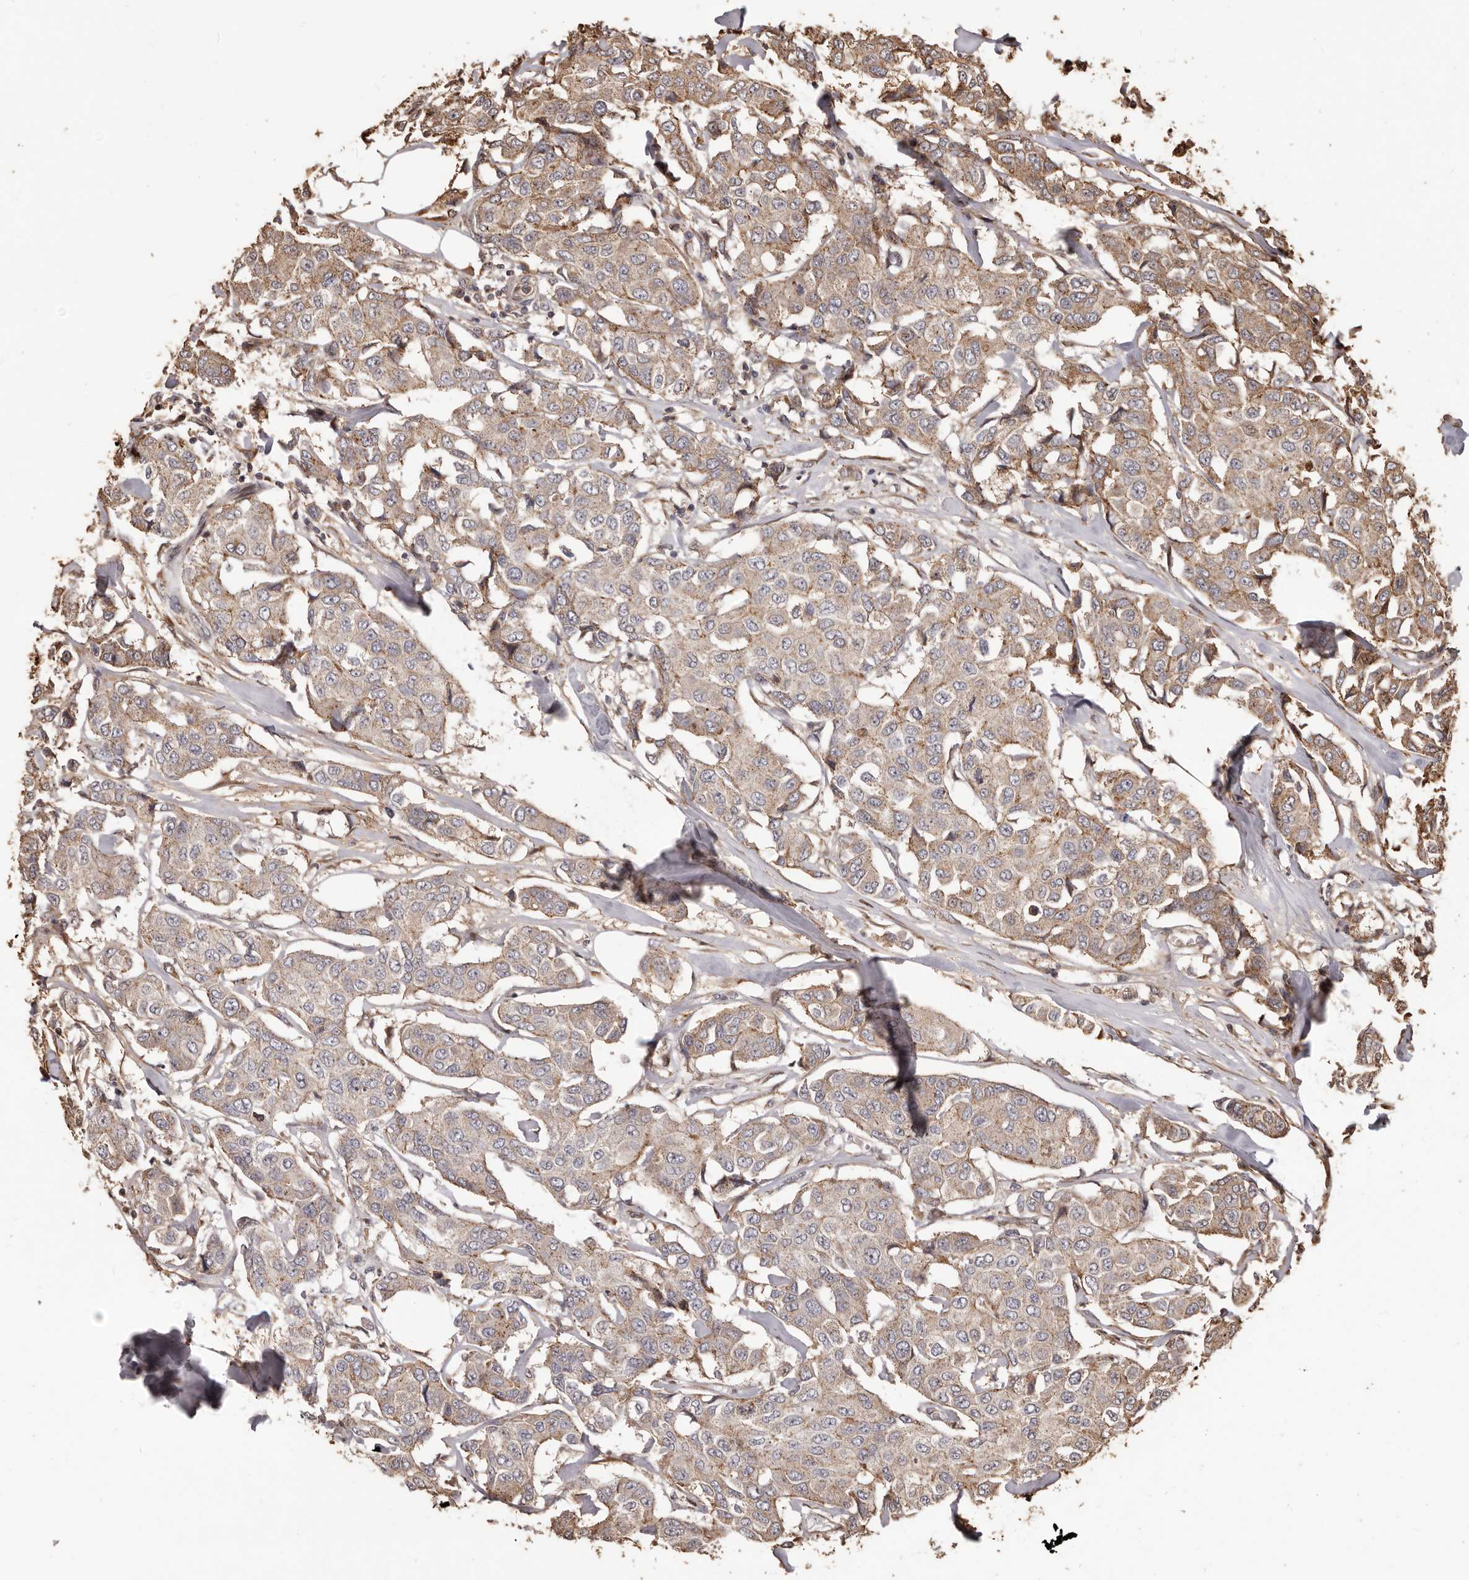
{"staining": {"intensity": "weak", "quantity": ">75%", "location": "cytoplasmic/membranous"}, "tissue": "breast cancer", "cell_type": "Tumor cells", "image_type": "cancer", "snomed": [{"axis": "morphology", "description": "Duct carcinoma"}, {"axis": "topography", "description": "Breast"}], "caption": "Immunohistochemical staining of human breast cancer displays low levels of weak cytoplasmic/membranous protein expression in about >75% of tumor cells.", "gene": "MTO1", "patient": {"sex": "female", "age": 80}}